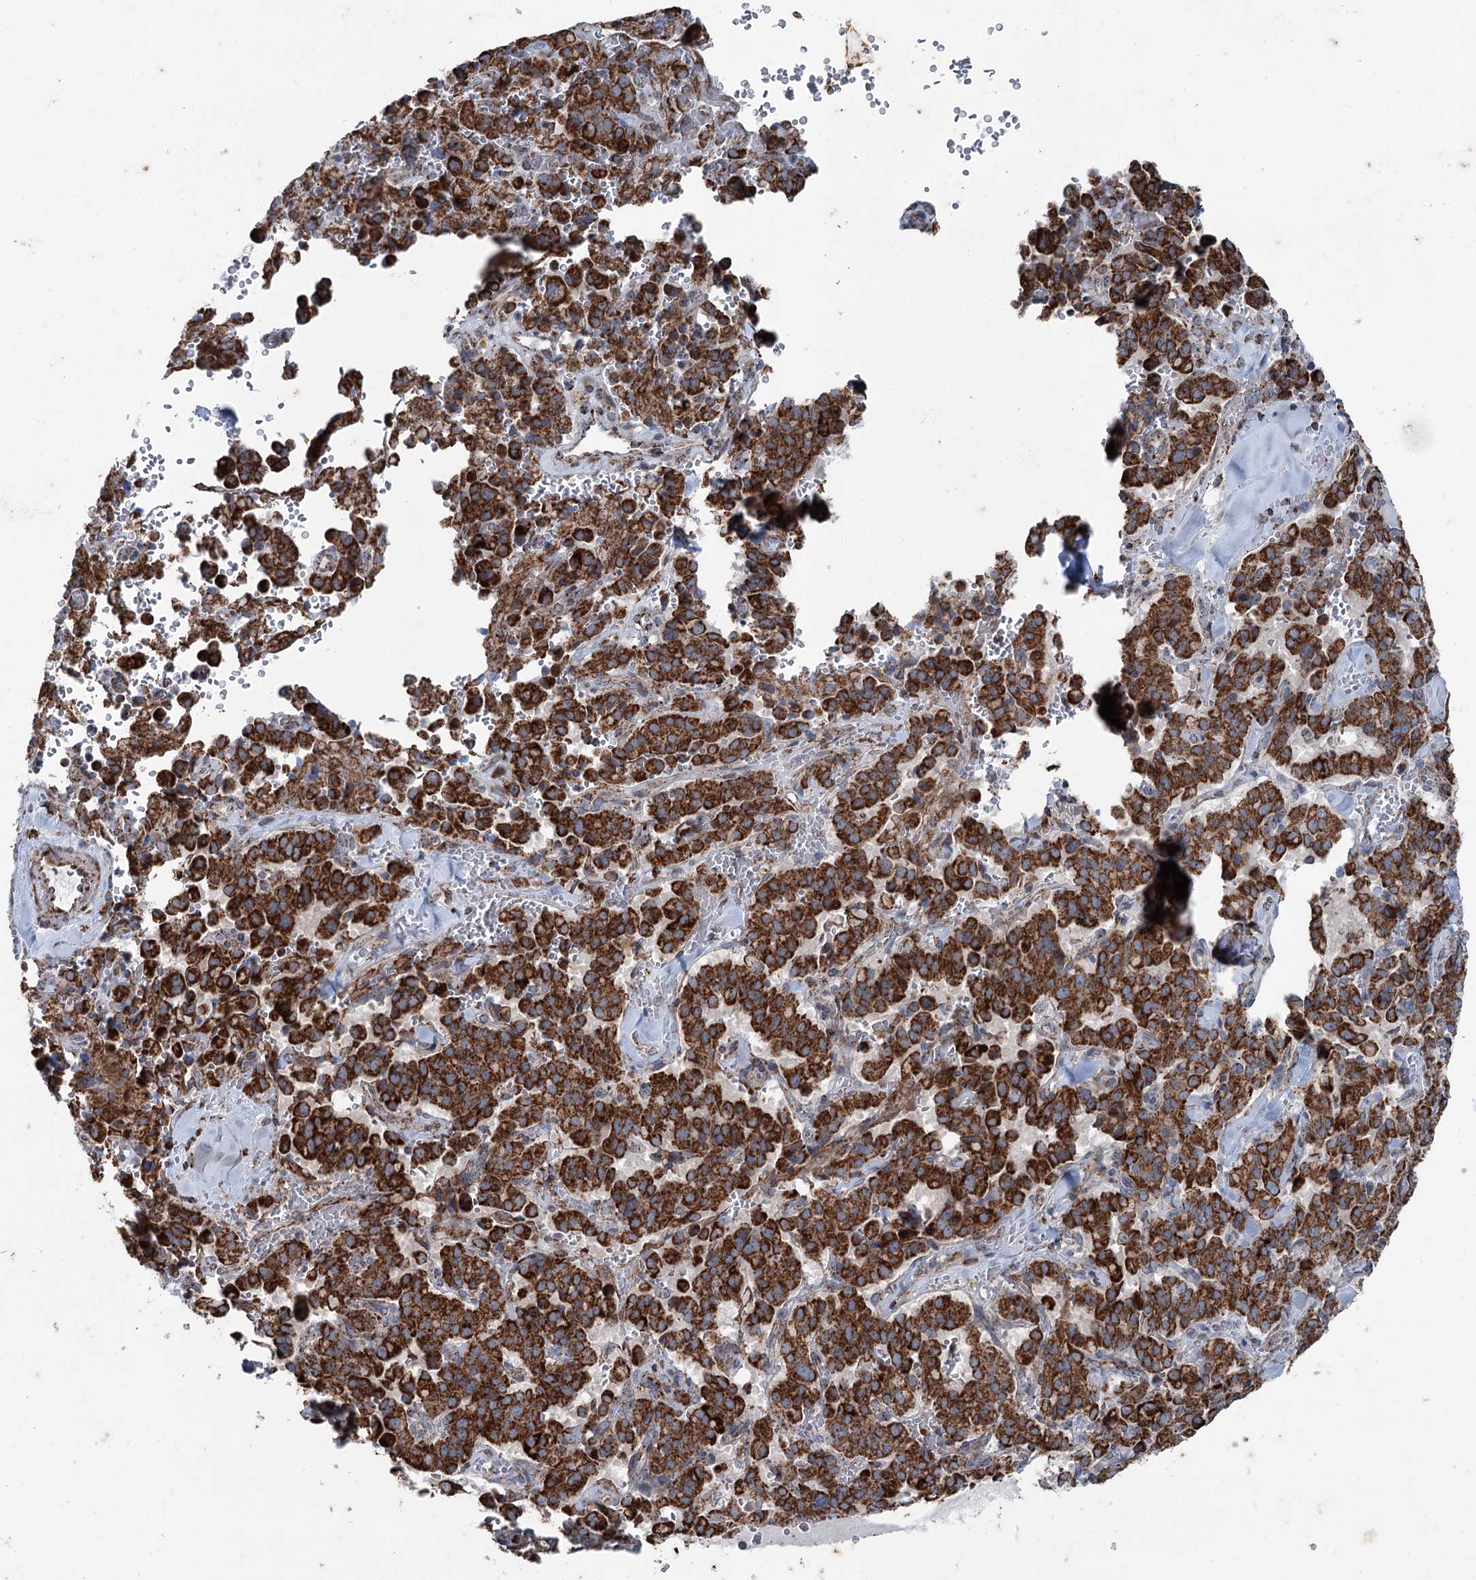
{"staining": {"intensity": "strong", "quantity": ">75%", "location": "cytoplasmic/membranous"}, "tissue": "pancreatic cancer", "cell_type": "Tumor cells", "image_type": "cancer", "snomed": [{"axis": "morphology", "description": "Adenocarcinoma, NOS"}, {"axis": "topography", "description": "Pancreas"}], "caption": "Strong cytoplasmic/membranous staining for a protein is seen in about >75% of tumor cells of pancreatic adenocarcinoma using IHC.", "gene": "UCN3", "patient": {"sex": "male", "age": 65}}